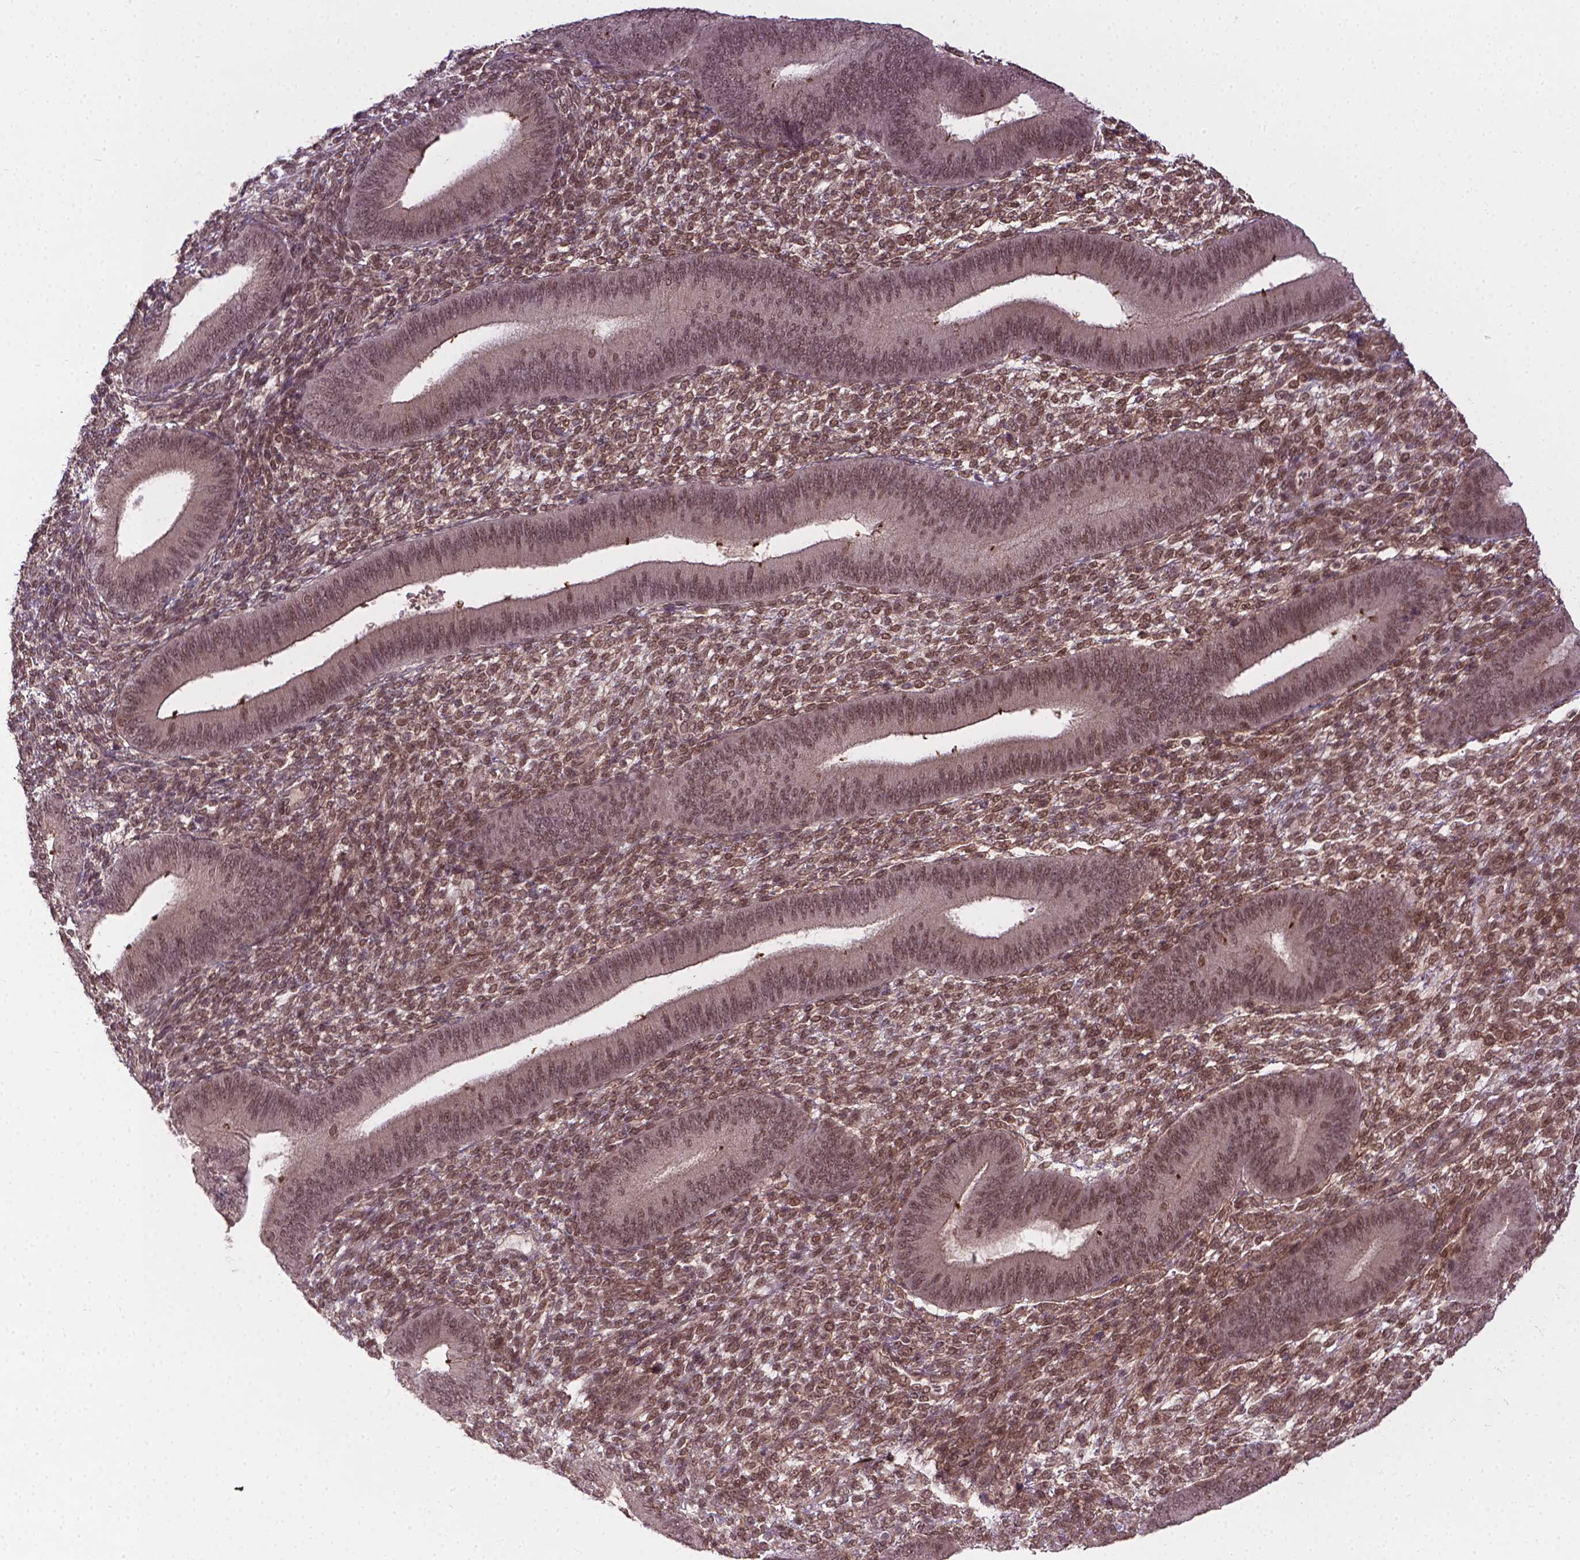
{"staining": {"intensity": "moderate", "quantity": "25%-75%", "location": "nuclear"}, "tissue": "endometrium", "cell_type": "Cells in endometrial stroma", "image_type": "normal", "snomed": [{"axis": "morphology", "description": "Normal tissue, NOS"}, {"axis": "topography", "description": "Endometrium"}], "caption": "The micrograph displays immunohistochemical staining of unremarkable endometrium. There is moderate nuclear staining is present in approximately 25%-75% of cells in endometrial stroma.", "gene": "ANKRD54", "patient": {"sex": "female", "age": 39}}